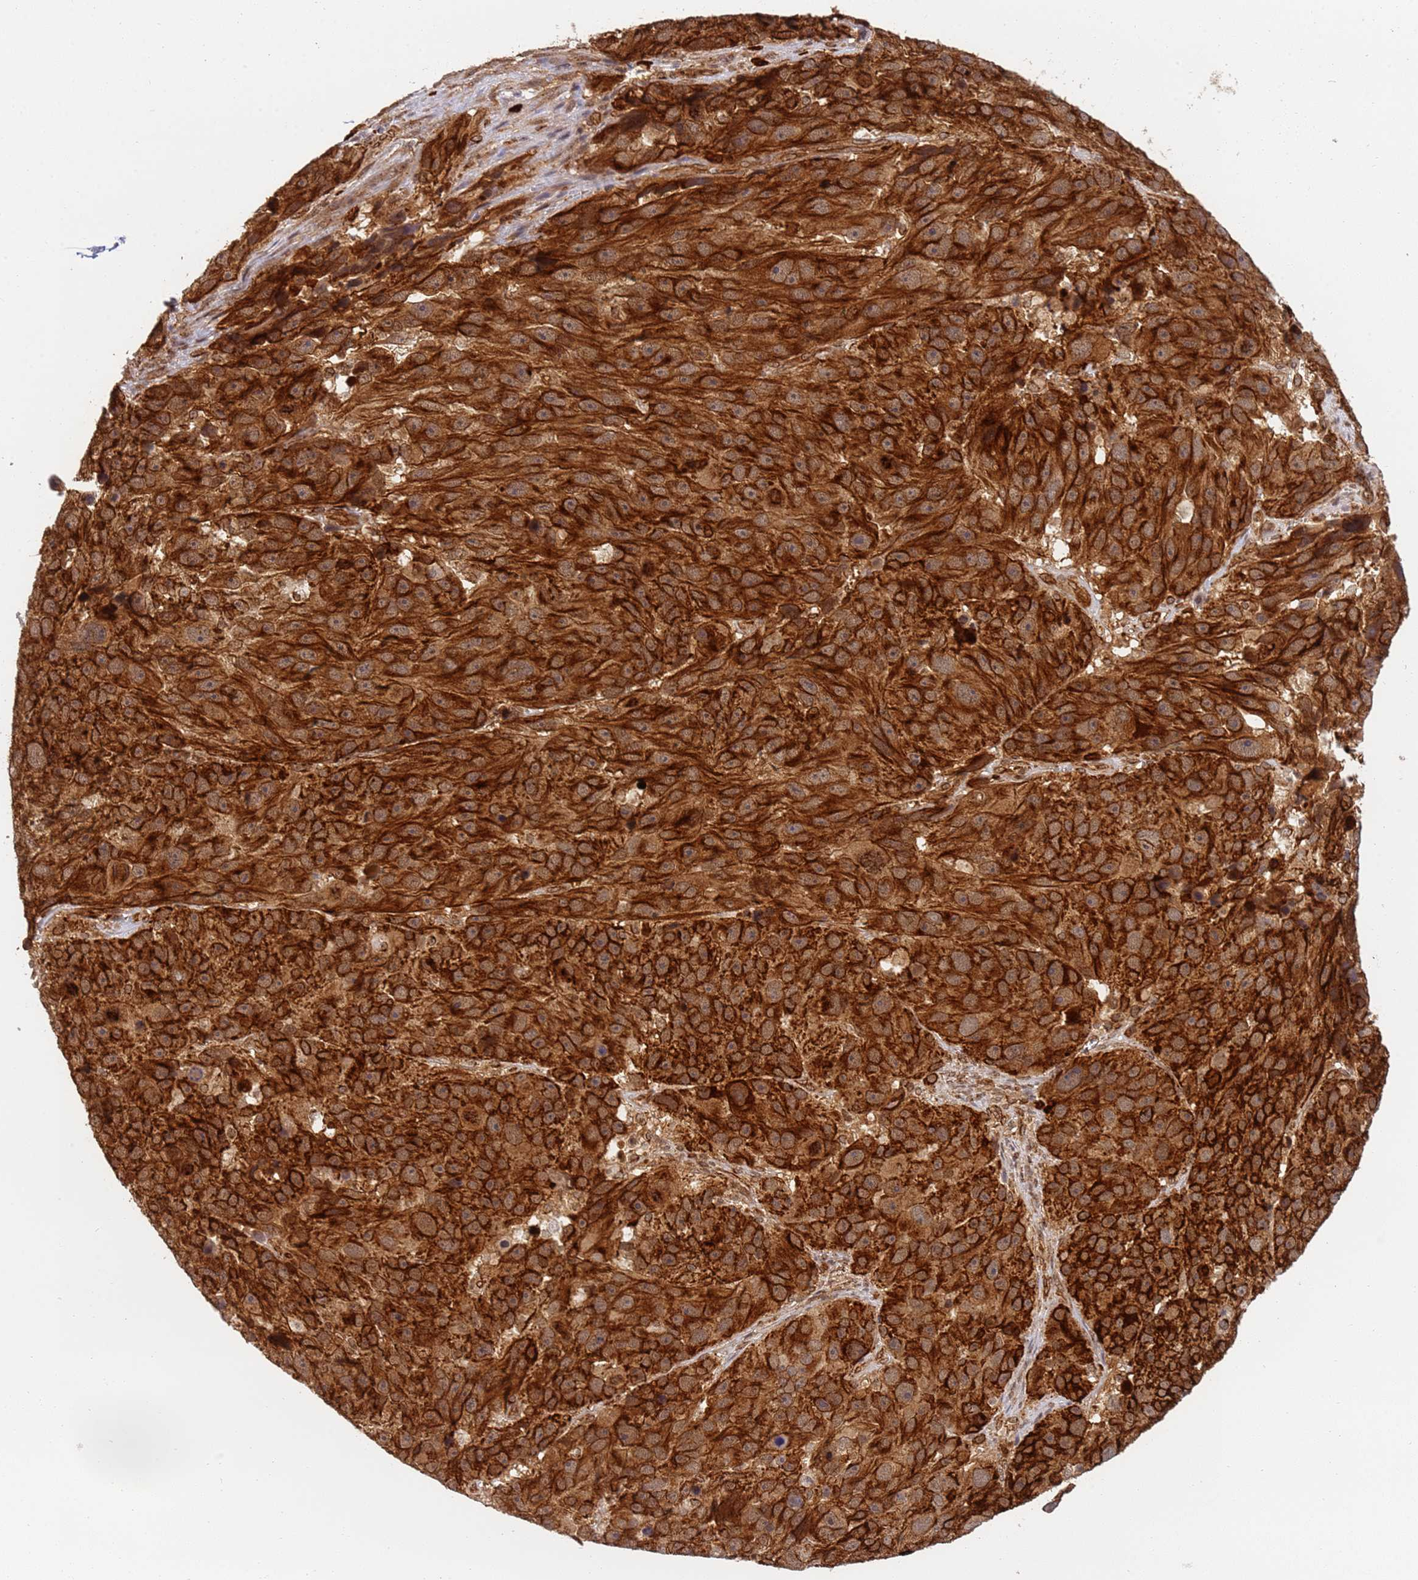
{"staining": {"intensity": "strong", "quantity": ">75%", "location": "cytoplasmic/membranous"}, "tissue": "melanoma", "cell_type": "Tumor cells", "image_type": "cancer", "snomed": [{"axis": "morphology", "description": "Malignant melanoma, NOS"}, {"axis": "topography", "description": "Skin"}], "caption": "Human malignant melanoma stained with a protein marker shows strong staining in tumor cells.", "gene": "CEP170", "patient": {"sex": "male", "age": 84}}